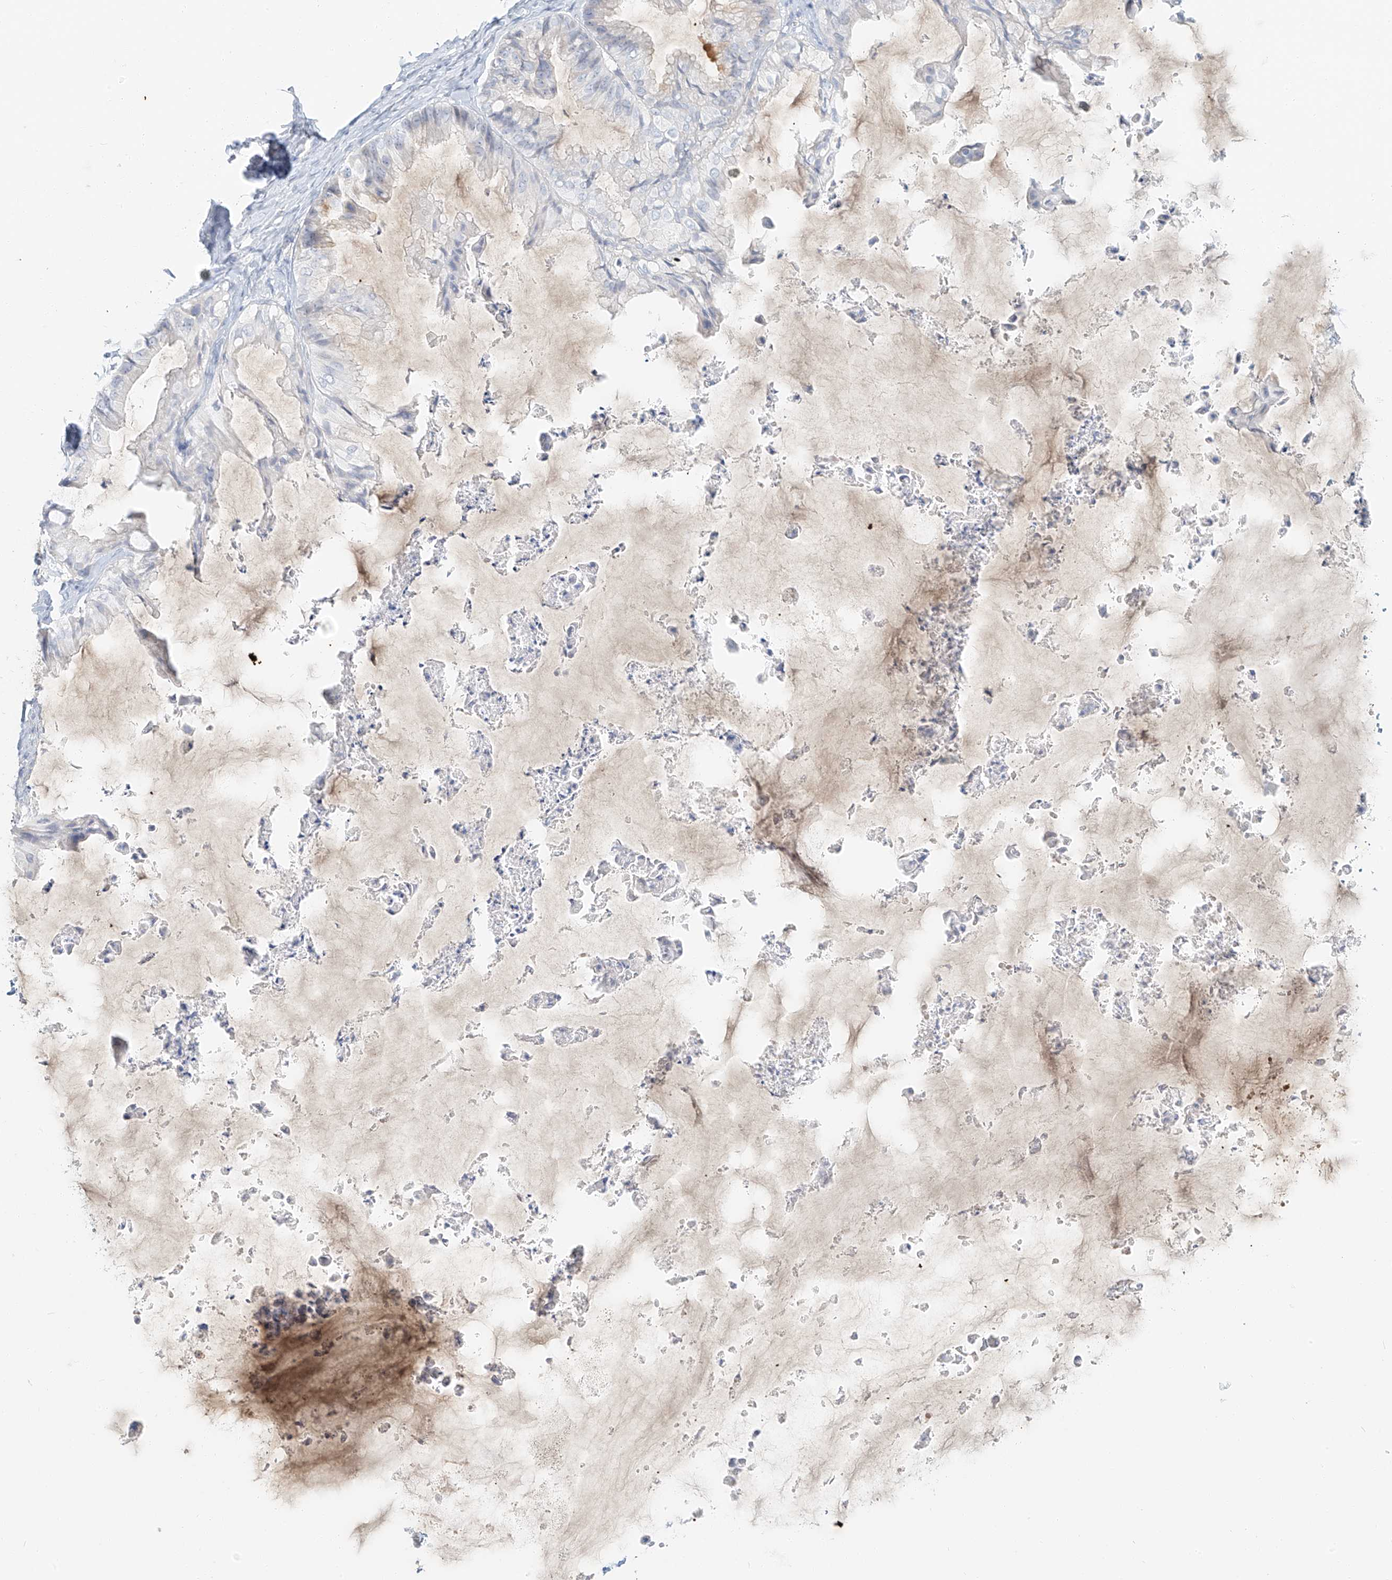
{"staining": {"intensity": "negative", "quantity": "none", "location": "none"}, "tissue": "ovarian cancer", "cell_type": "Tumor cells", "image_type": "cancer", "snomed": [{"axis": "morphology", "description": "Cystadenocarcinoma, mucinous, NOS"}, {"axis": "topography", "description": "Ovary"}], "caption": "Tumor cells show no significant protein positivity in ovarian mucinous cystadenocarcinoma. (DAB IHC with hematoxylin counter stain).", "gene": "PGC", "patient": {"sex": "female", "age": 71}}